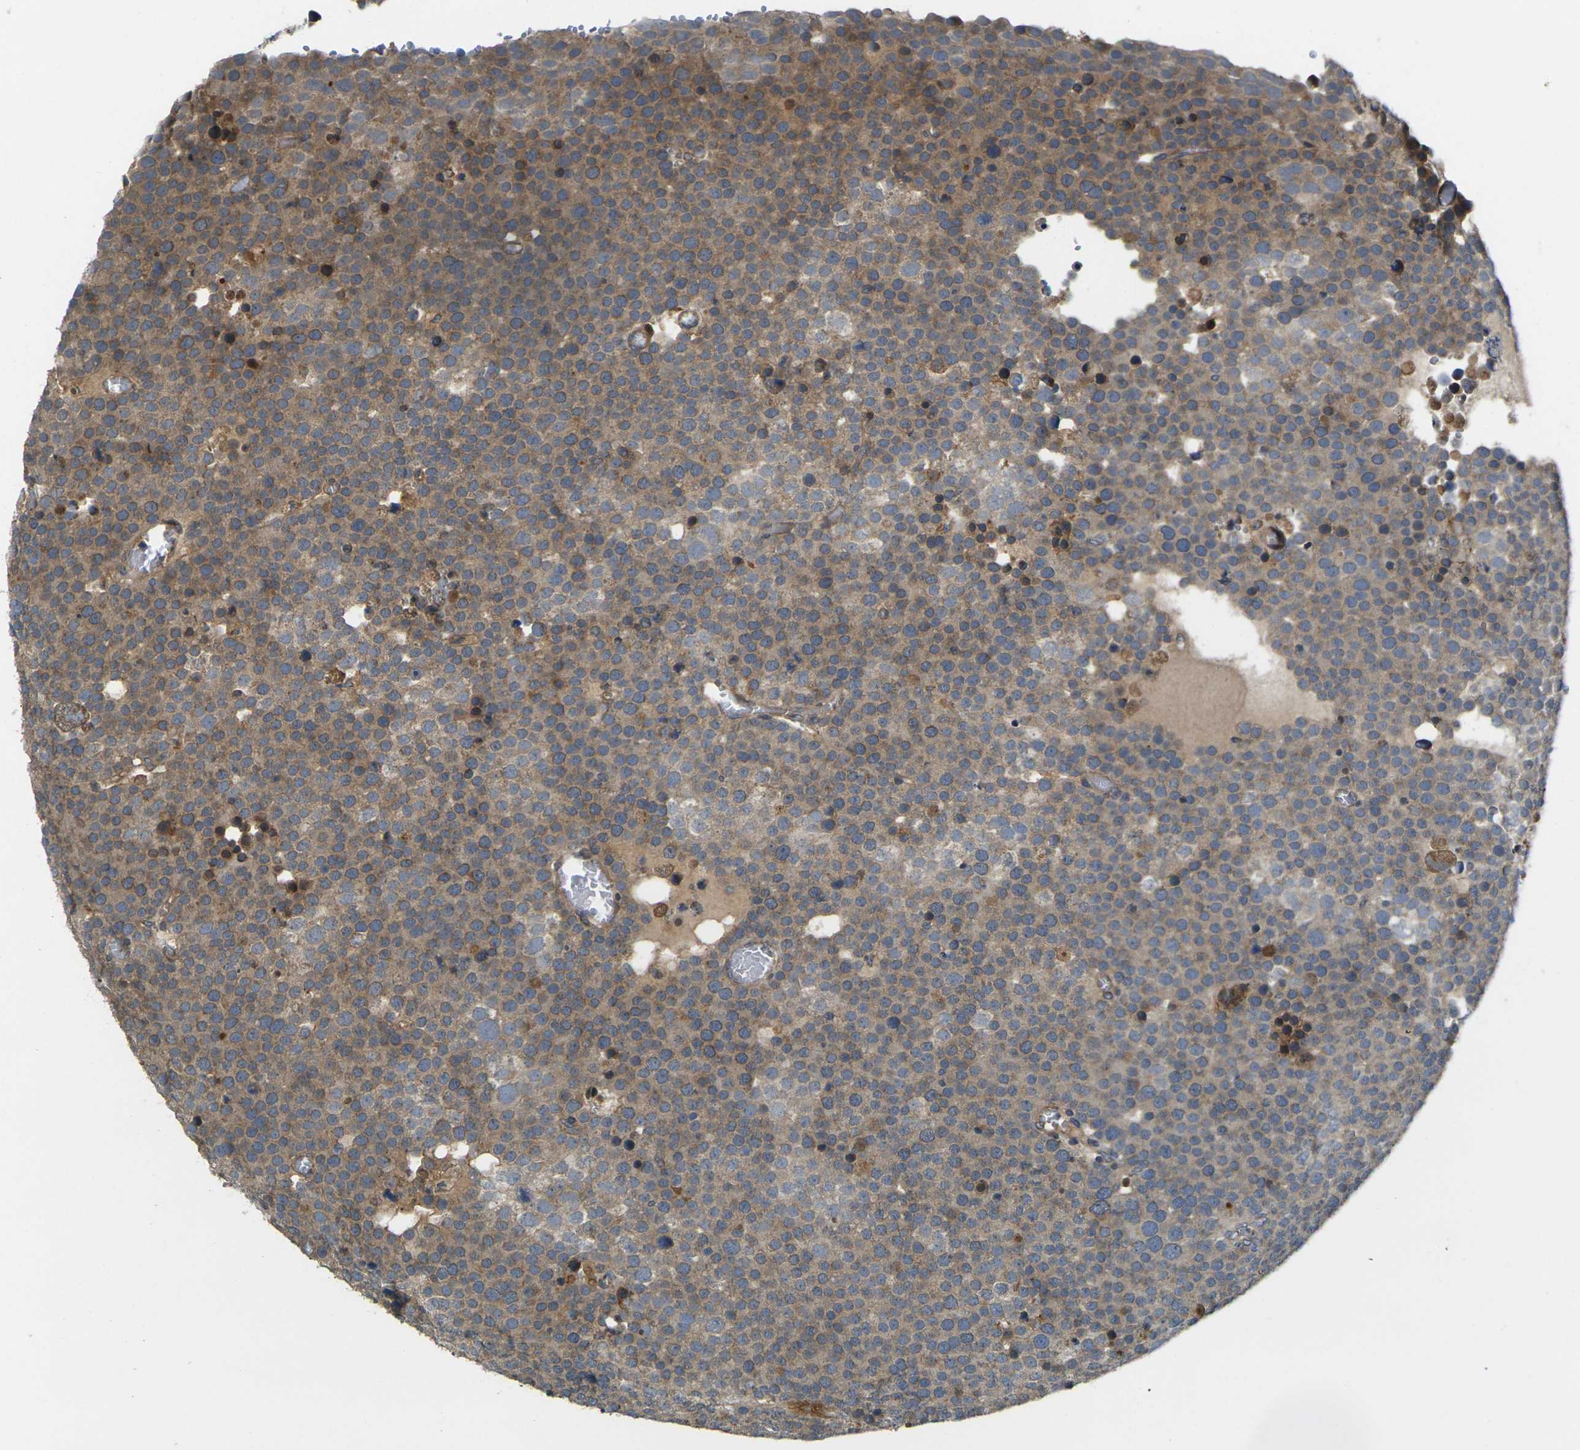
{"staining": {"intensity": "moderate", "quantity": "25%-75%", "location": "cytoplasmic/membranous"}, "tissue": "testis cancer", "cell_type": "Tumor cells", "image_type": "cancer", "snomed": [{"axis": "morphology", "description": "Seminoma, NOS"}, {"axis": "topography", "description": "Testis"}], "caption": "Protein positivity by immunohistochemistry exhibits moderate cytoplasmic/membranous positivity in approximately 25%-75% of tumor cells in seminoma (testis).", "gene": "FZD1", "patient": {"sex": "male", "age": 71}}